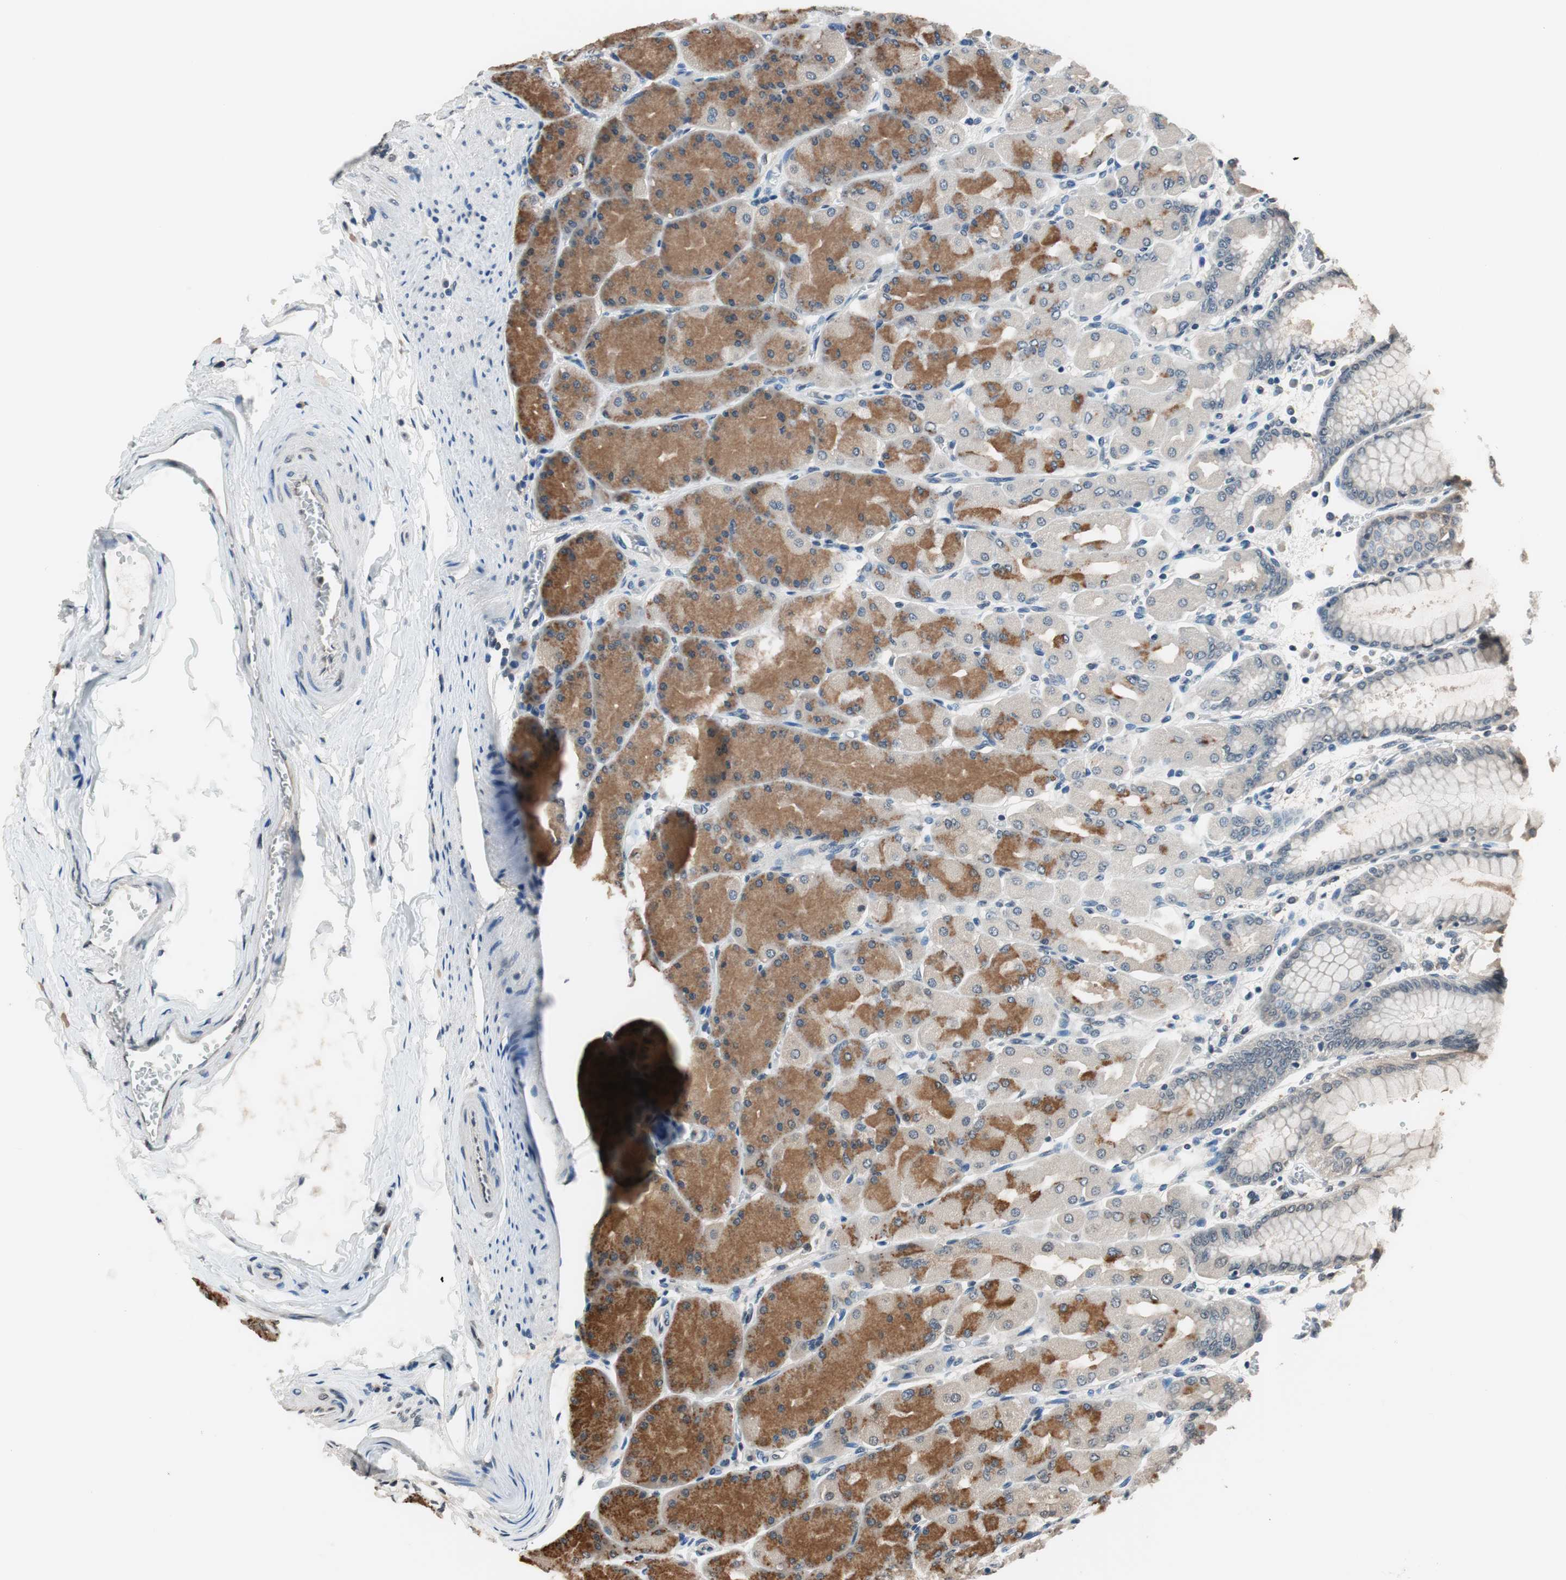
{"staining": {"intensity": "moderate", "quantity": "25%-75%", "location": "cytoplasmic/membranous"}, "tissue": "stomach", "cell_type": "Glandular cells", "image_type": "normal", "snomed": [{"axis": "morphology", "description": "Normal tissue, NOS"}, {"axis": "topography", "description": "Stomach, upper"}], "caption": "Protein analysis of unremarkable stomach exhibits moderate cytoplasmic/membranous expression in approximately 25%-75% of glandular cells.", "gene": "GCLC", "patient": {"sex": "female", "age": 56}}